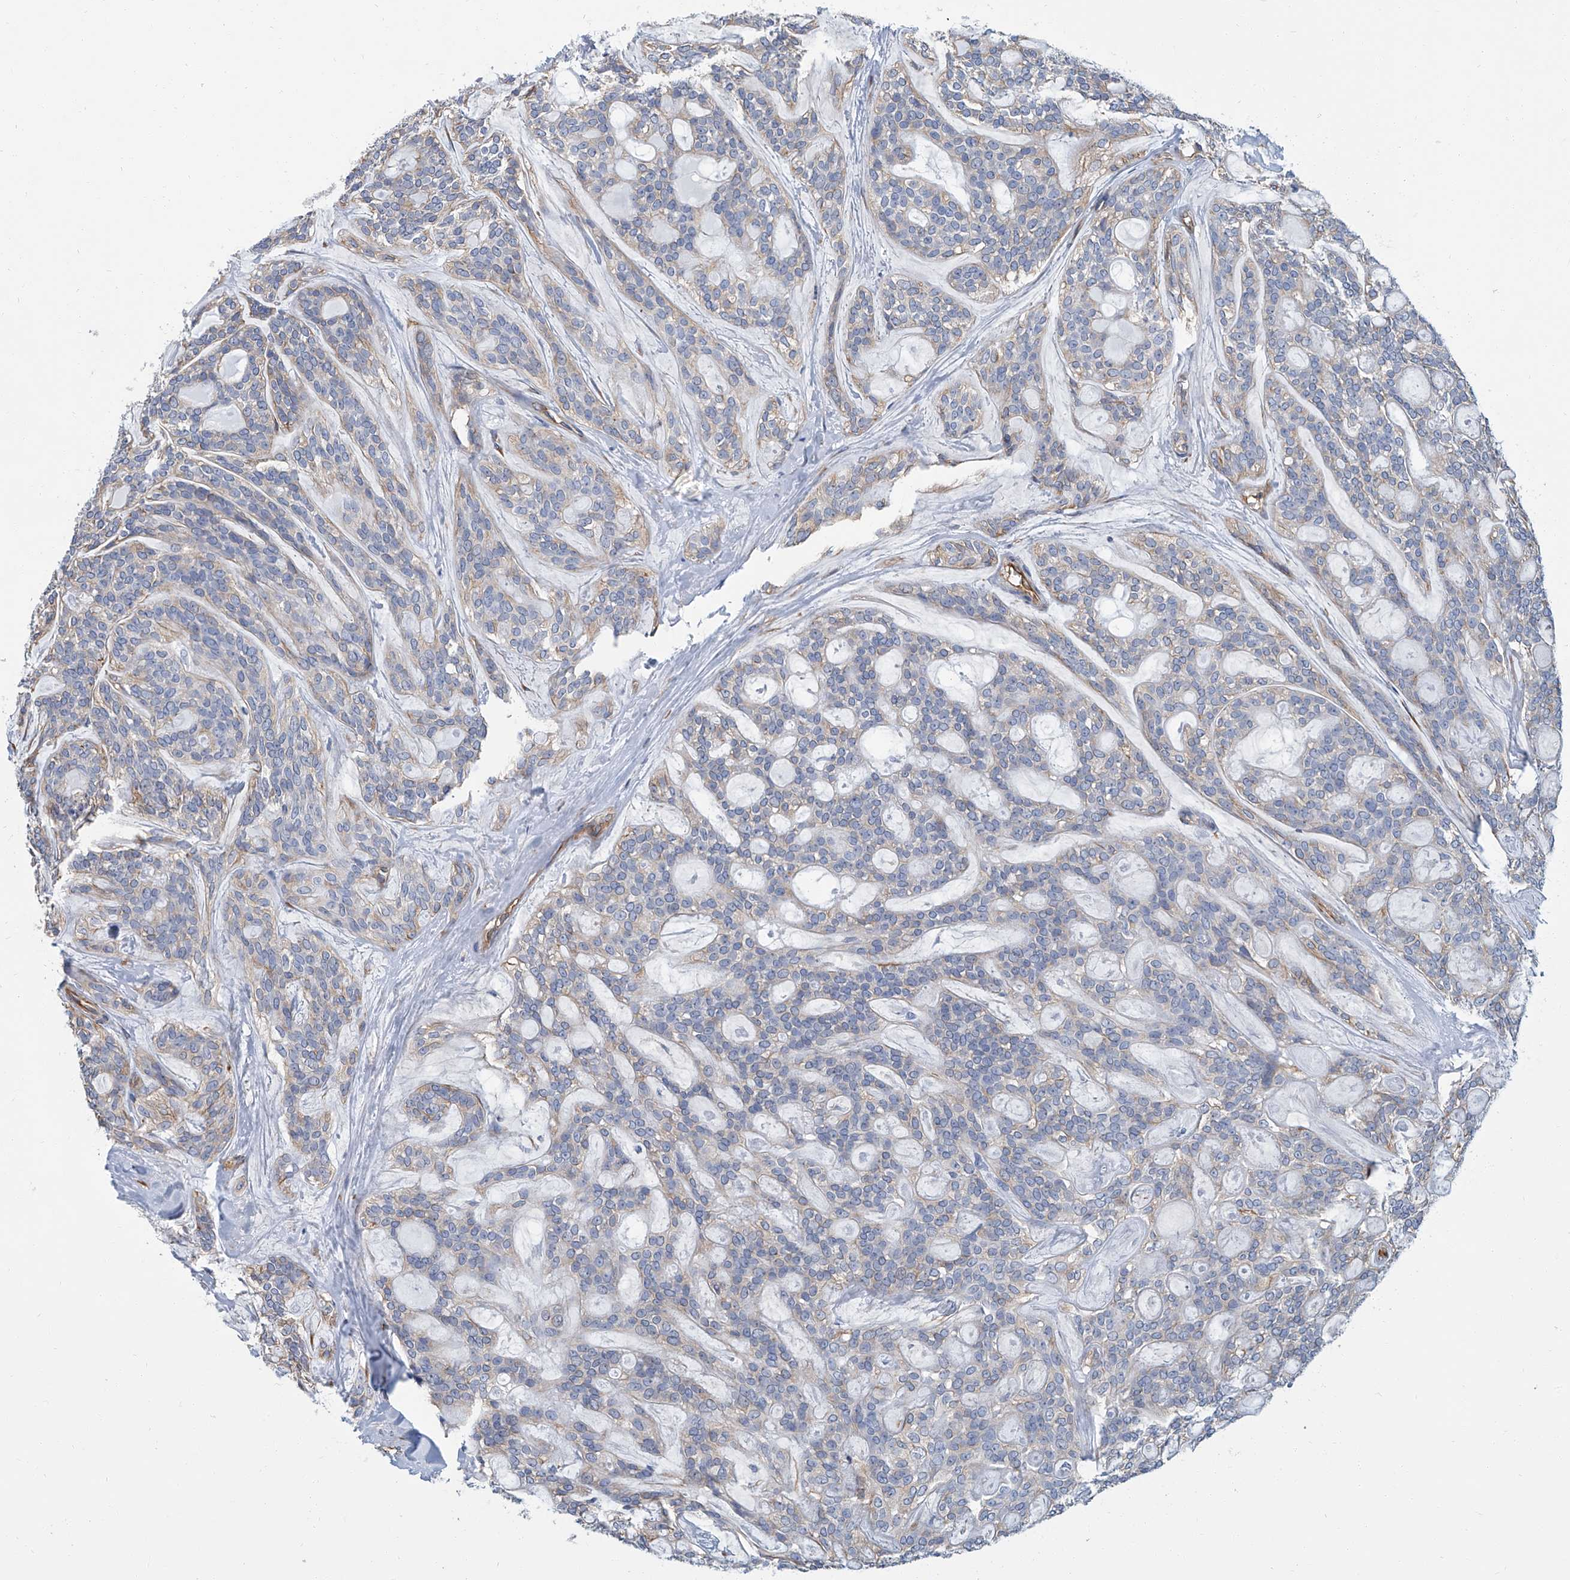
{"staining": {"intensity": "weak", "quantity": "<25%", "location": "cytoplasmic/membranous"}, "tissue": "head and neck cancer", "cell_type": "Tumor cells", "image_type": "cancer", "snomed": [{"axis": "morphology", "description": "Adenocarcinoma, NOS"}, {"axis": "topography", "description": "Head-Neck"}], "caption": "Head and neck cancer (adenocarcinoma) was stained to show a protein in brown. There is no significant expression in tumor cells. (Immunohistochemistry, brightfield microscopy, high magnification).", "gene": "PSMB10", "patient": {"sex": "male", "age": 66}}